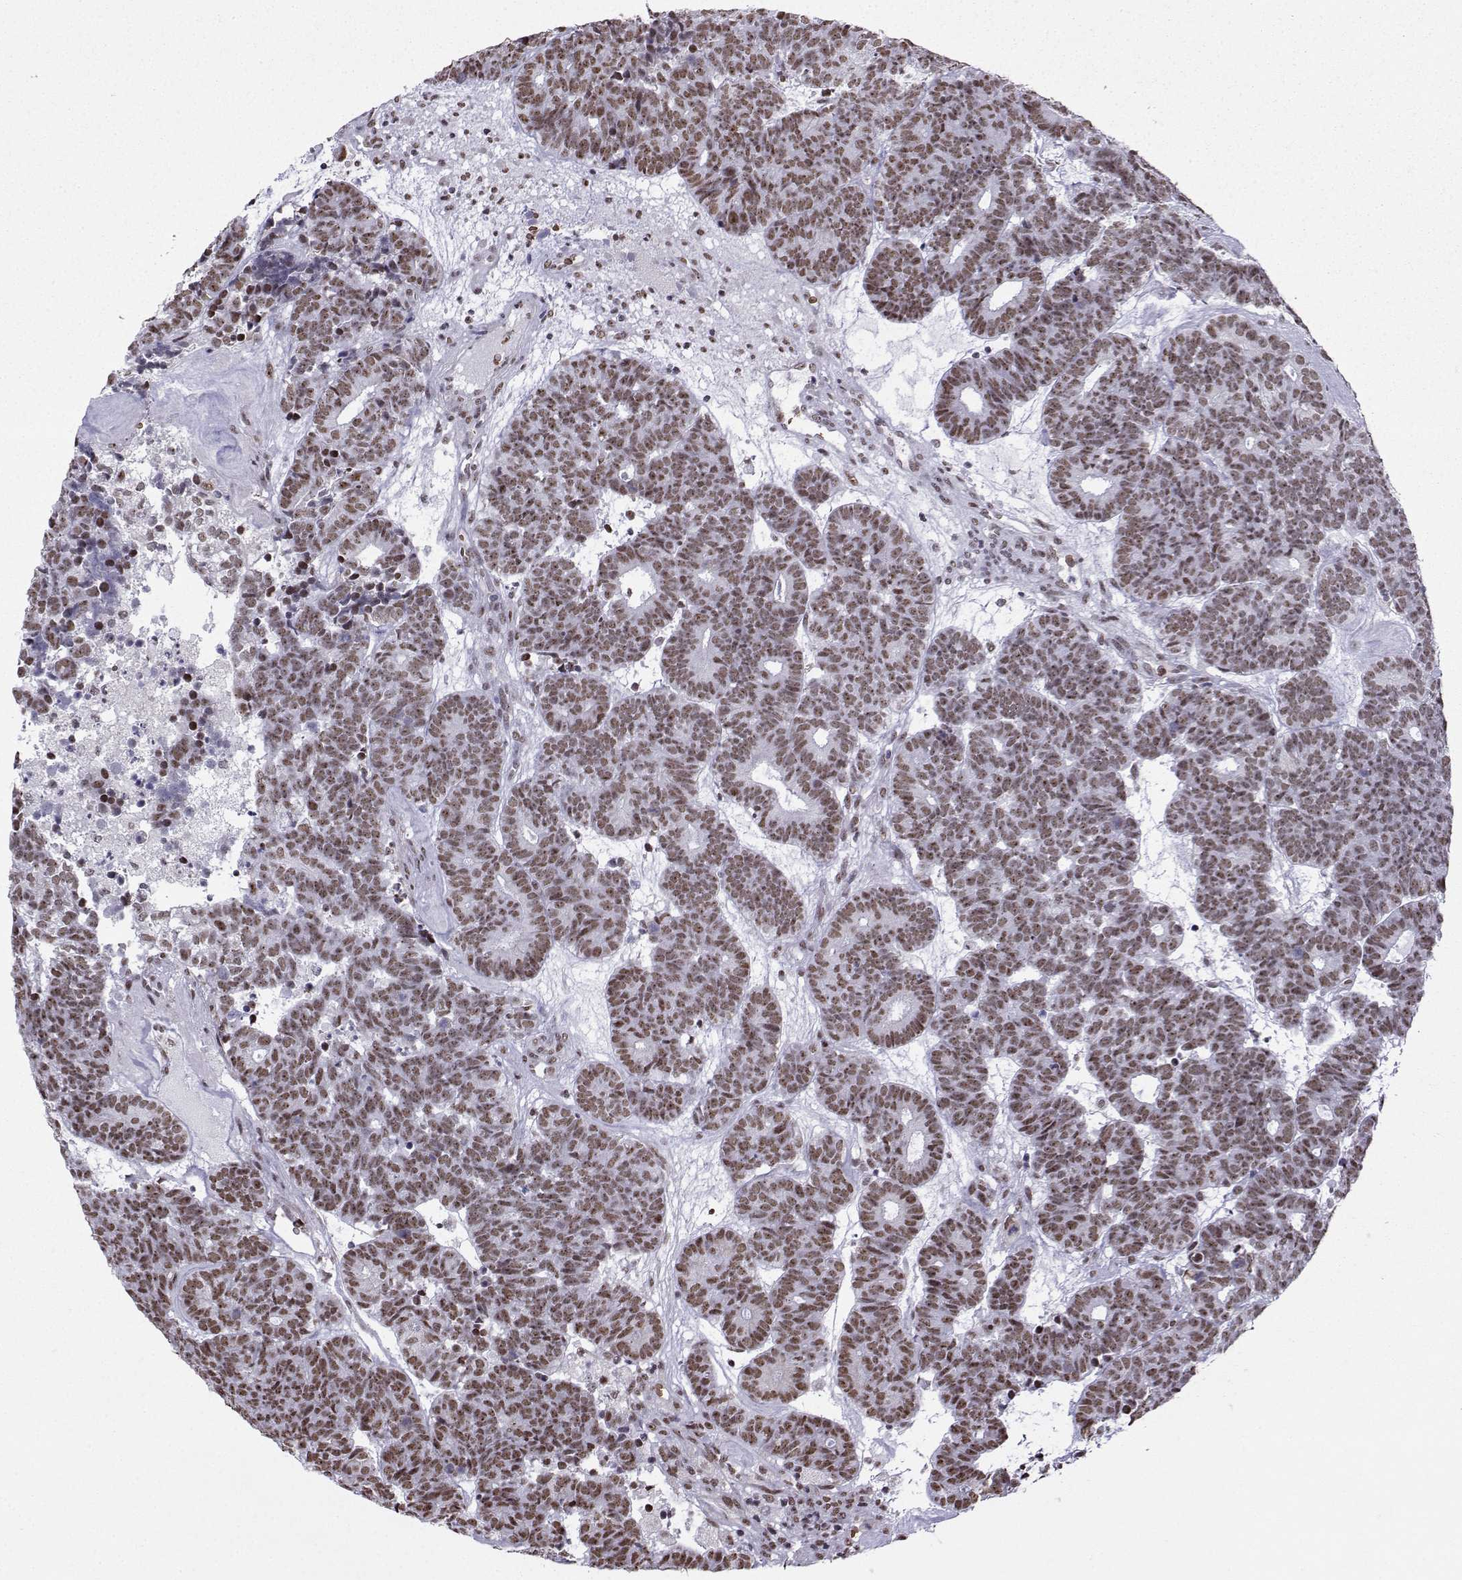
{"staining": {"intensity": "weak", "quantity": ">75%", "location": "nuclear"}, "tissue": "head and neck cancer", "cell_type": "Tumor cells", "image_type": "cancer", "snomed": [{"axis": "morphology", "description": "Adenocarcinoma, NOS"}, {"axis": "topography", "description": "Head-Neck"}], "caption": "The histopathology image reveals a brown stain indicating the presence of a protein in the nuclear of tumor cells in head and neck cancer (adenocarcinoma).", "gene": "CCNK", "patient": {"sex": "female", "age": 81}}